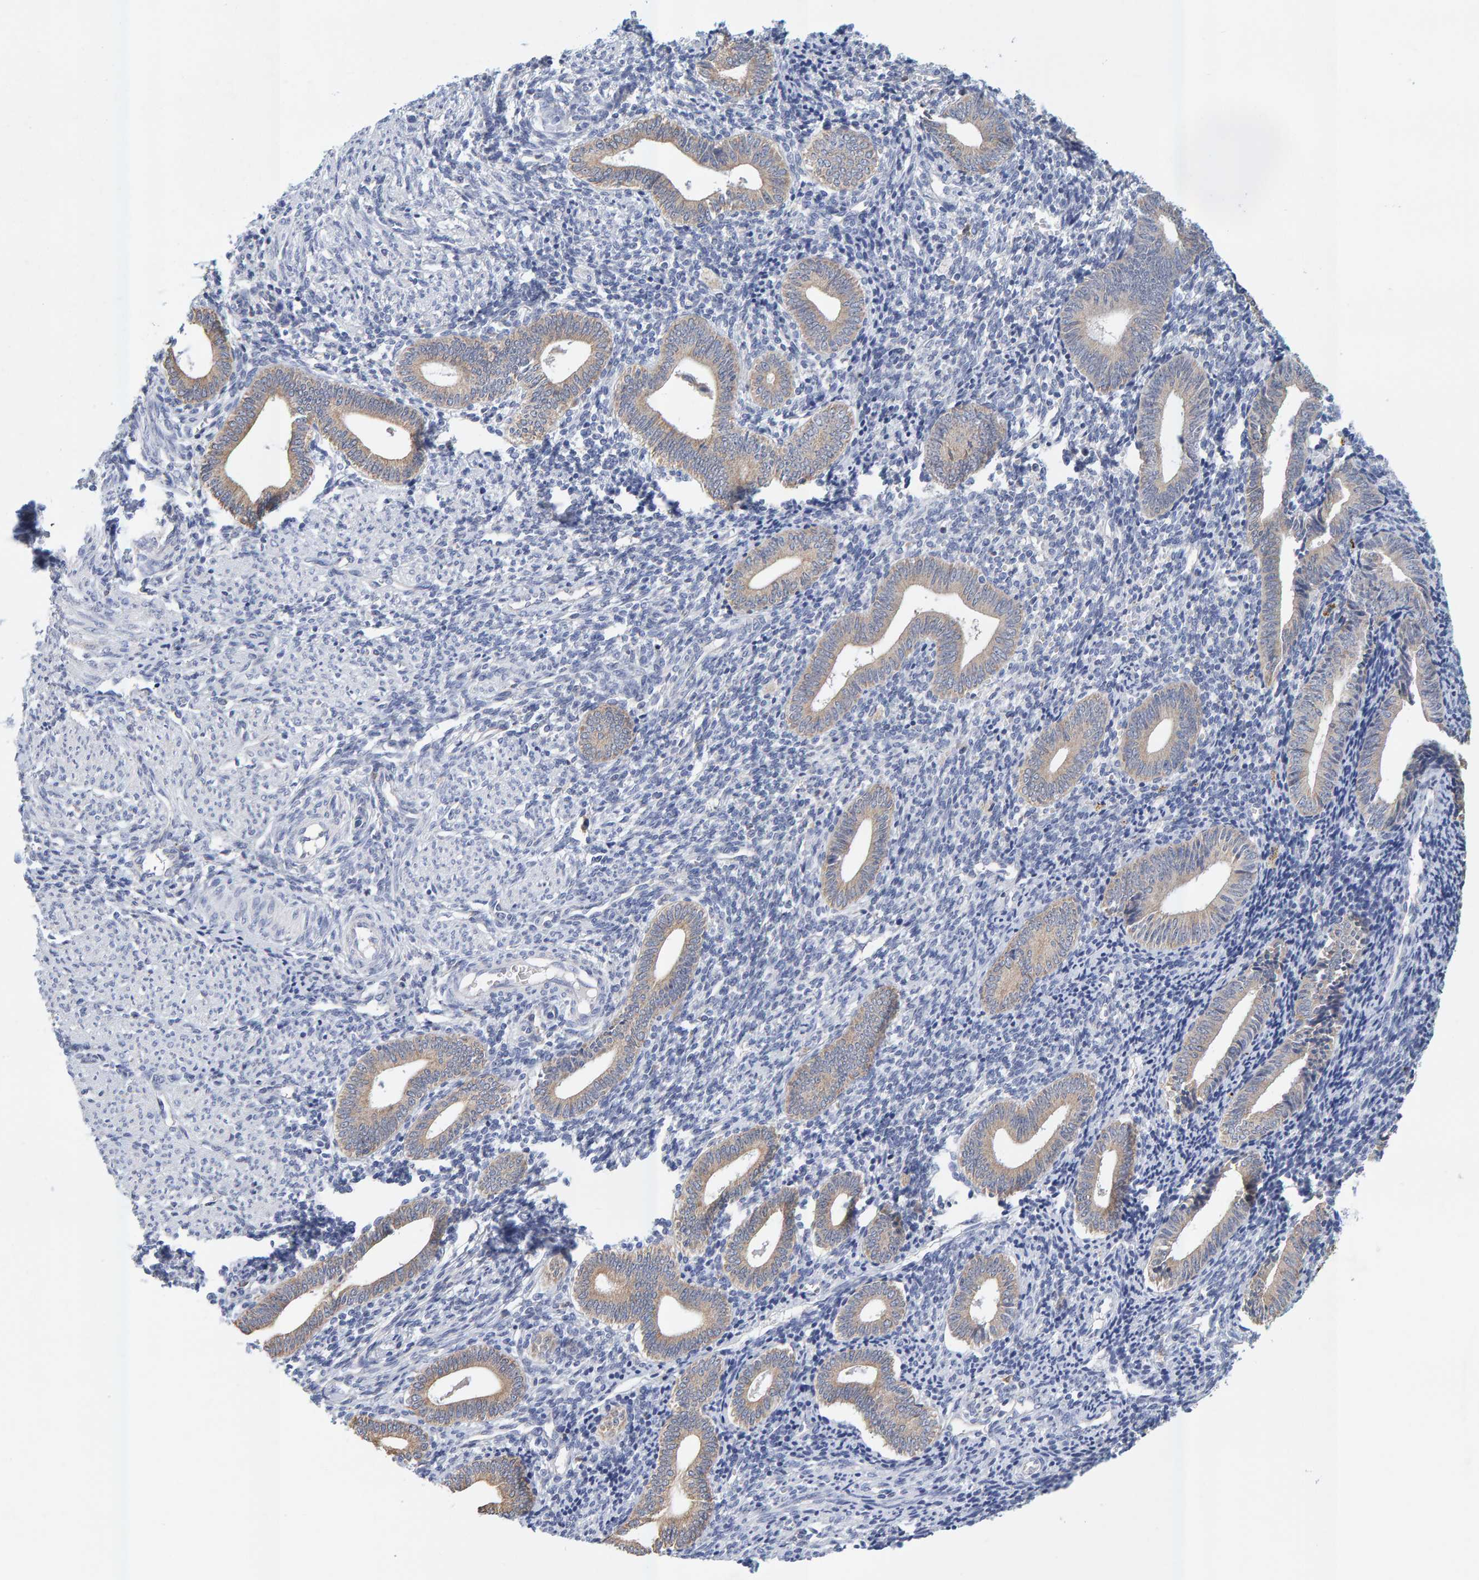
{"staining": {"intensity": "negative", "quantity": "none", "location": "none"}, "tissue": "endometrium", "cell_type": "Cells in endometrial stroma", "image_type": "normal", "snomed": [{"axis": "morphology", "description": "Normal tissue, NOS"}, {"axis": "topography", "description": "Uterus"}, {"axis": "topography", "description": "Endometrium"}], "caption": "The image reveals no staining of cells in endometrial stroma in unremarkable endometrium.", "gene": "SGPL1", "patient": {"sex": "female", "age": 33}}